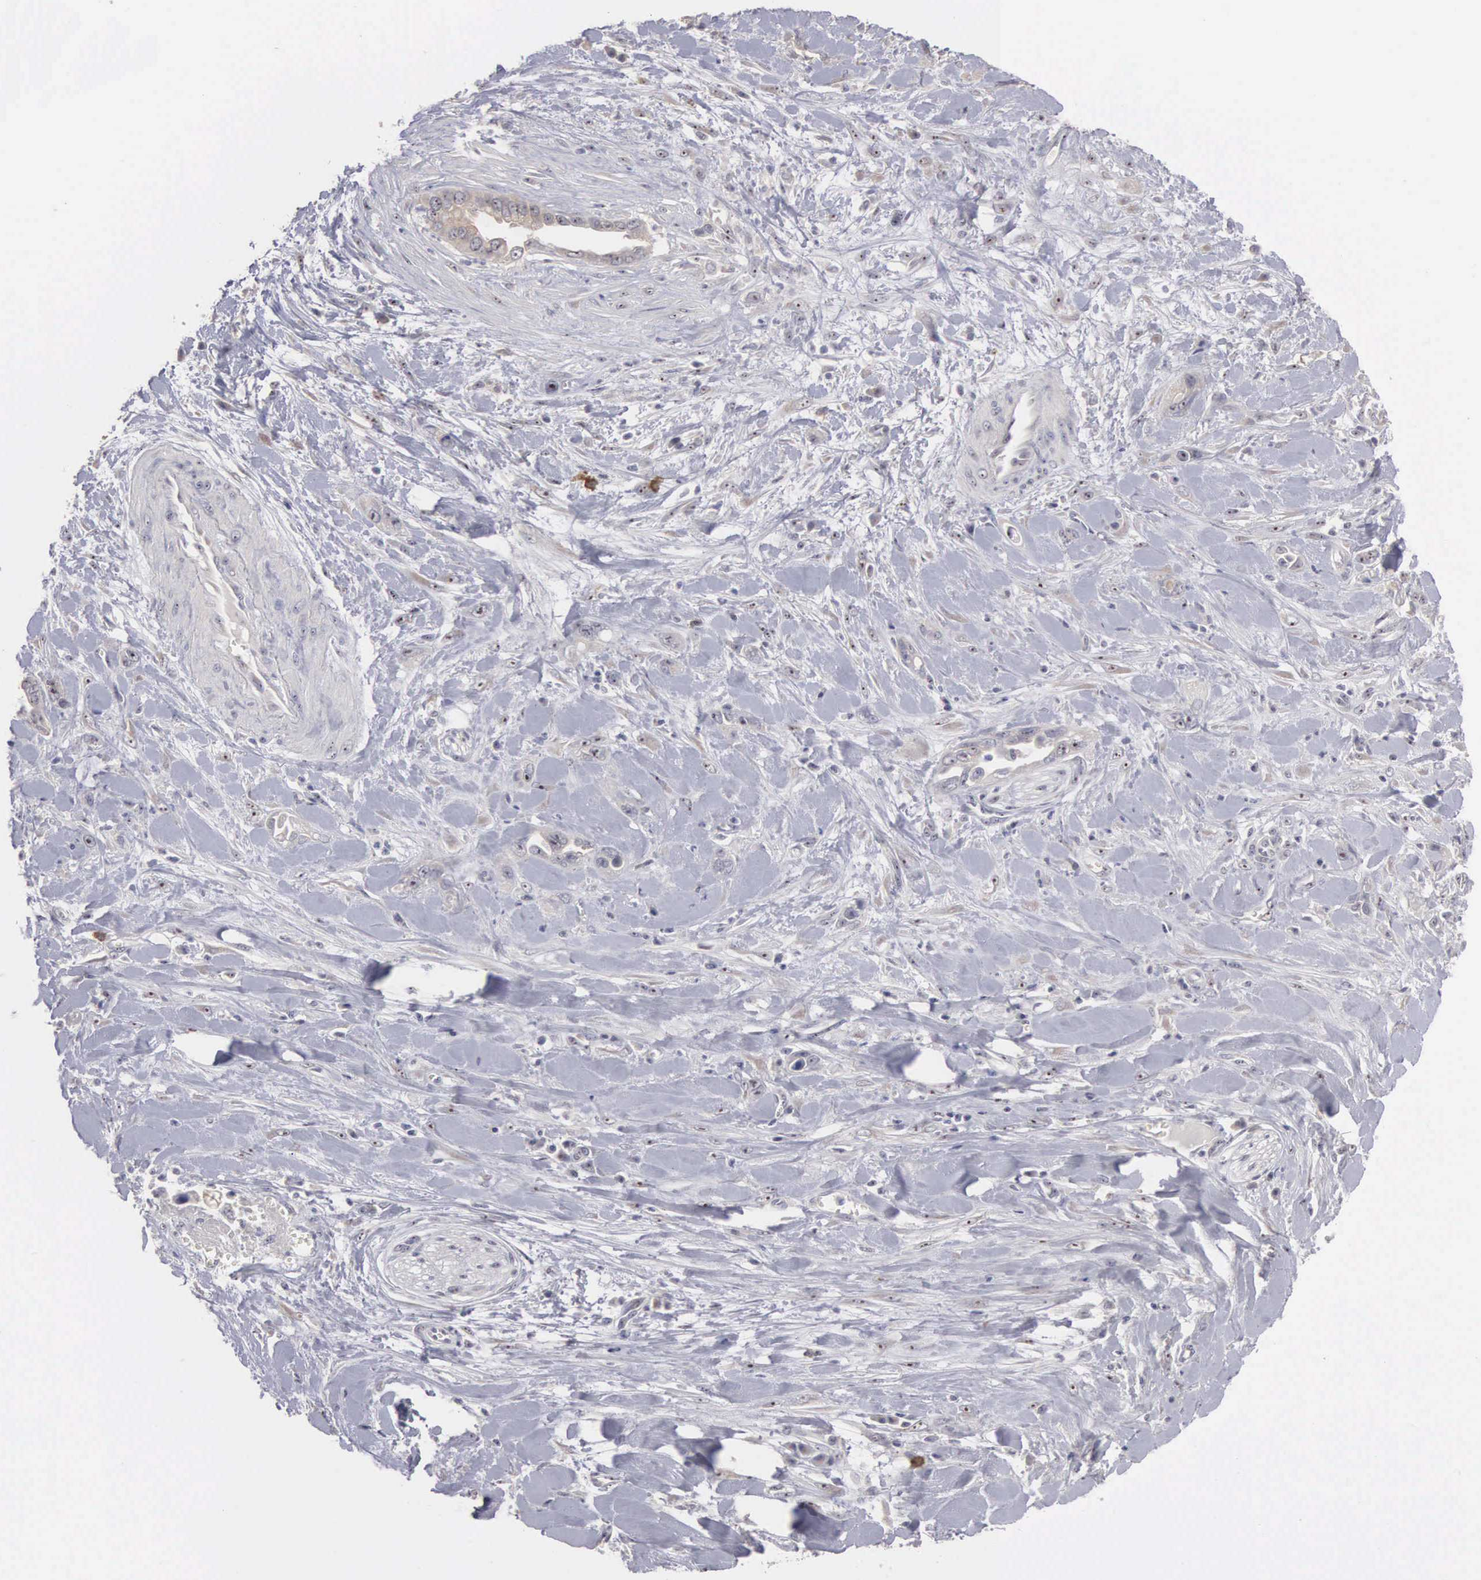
{"staining": {"intensity": "weak", "quantity": "25%-75%", "location": "cytoplasmic/membranous"}, "tissue": "pancreatic cancer", "cell_type": "Tumor cells", "image_type": "cancer", "snomed": [{"axis": "morphology", "description": "Adenocarcinoma, NOS"}, {"axis": "topography", "description": "Pancreas"}], "caption": "The histopathology image shows a brown stain indicating the presence of a protein in the cytoplasmic/membranous of tumor cells in pancreatic cancer (adenocarcinoma). The protein of interest is shown in brown color, while the nuclei are stained blue.", "gene": "AMN", "patient": {"sex": "male", "age": 69}}